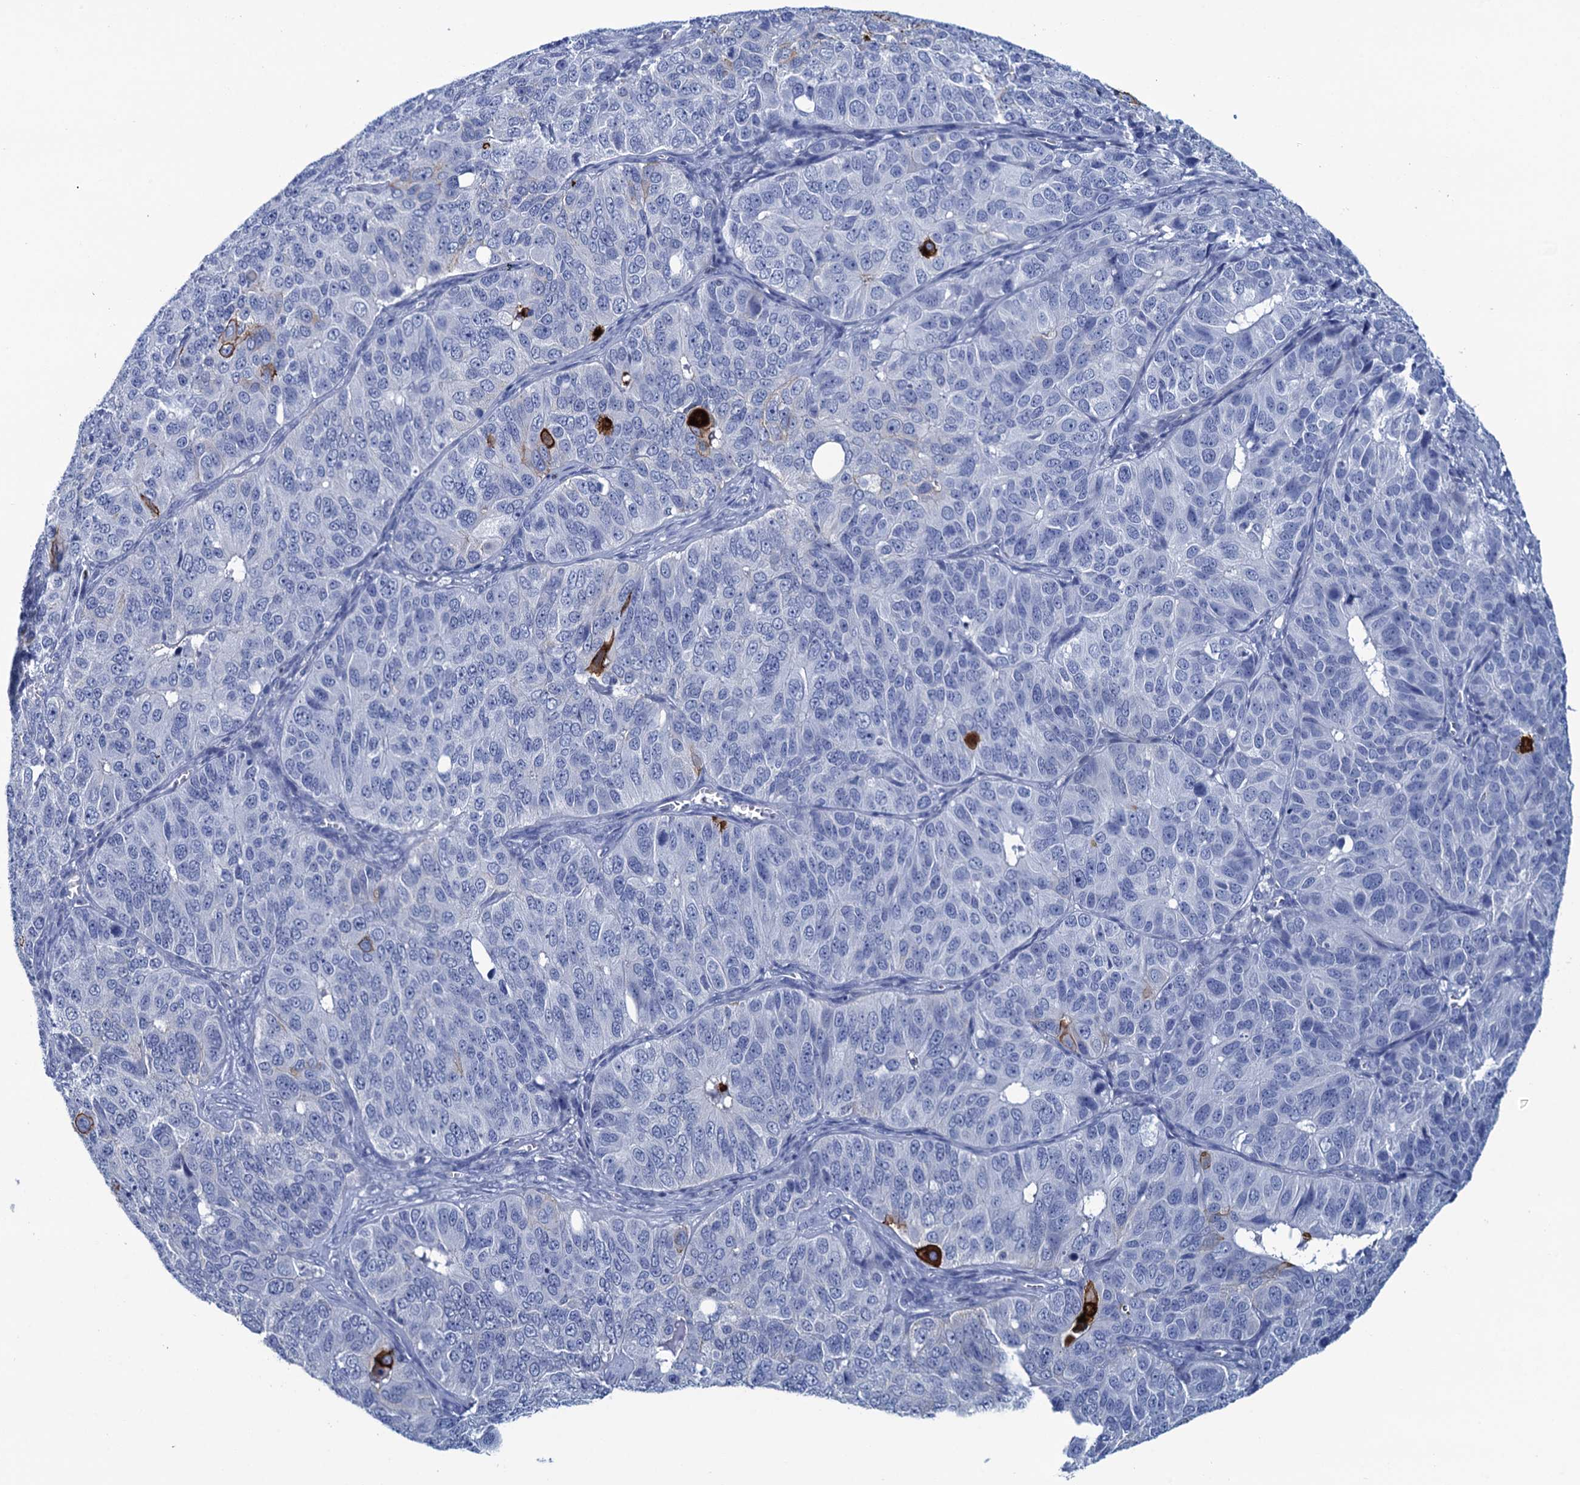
{"staining": {"intensity": "strong", "quantity": "<25%", "location": "cytoplasmic/membranous"}, "tissue": "ovarian cancer", "cell_type": "Tumor cells", "image_type": "cancer", "snomed": [{"axis": "morphology", "description": "Carcinoma, endometroid"}, {"axis": "topography", "description": "Ovary"}], "caption": "IHC of endometroid carcinoma (ovarian) exhibits medium levels of strong cytoplasmic/membranous positivity in approximately <25% of tumor cells.", "gene": "RHCG", "patient": {"sex": "female", "age": 51}}